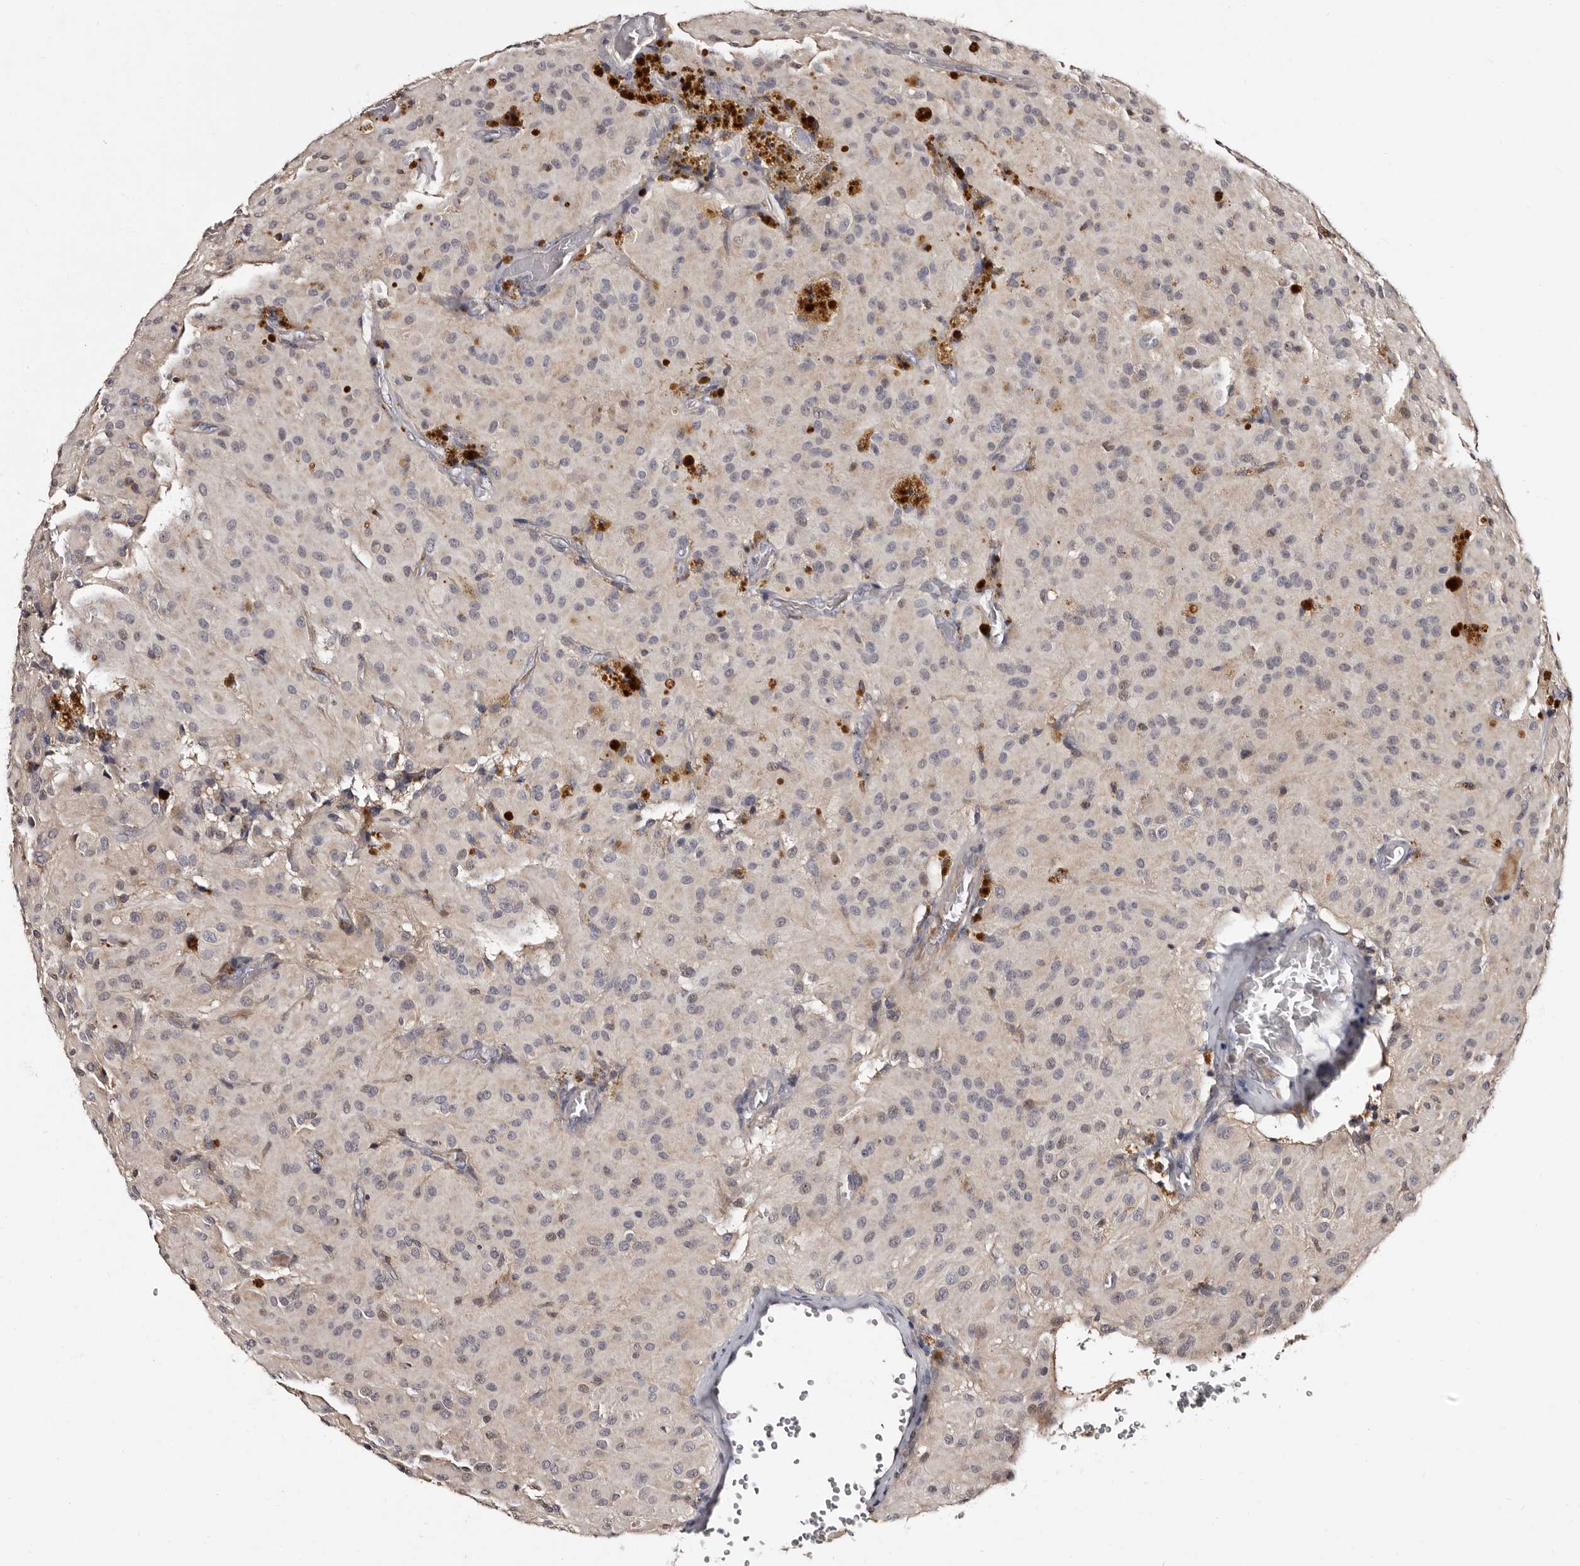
{"staining": {"intensity": "negative", "quantity": "none", "location": "none"}, "tissue": "glioma", "cell_type": "Tumor cells", "image_type": "cancer", "snomed": [{"axis": "morphology", "description": "Glioma, malignant, High grade"}, {"axis": "topography", "description": "Brain"}], "caption": "Photomicrograph shows no significant protein expression in tumor cells of malignant glioma (high-grade).", "gene": "DNPH1", "patient": {"sex": "female", "age": 59}}